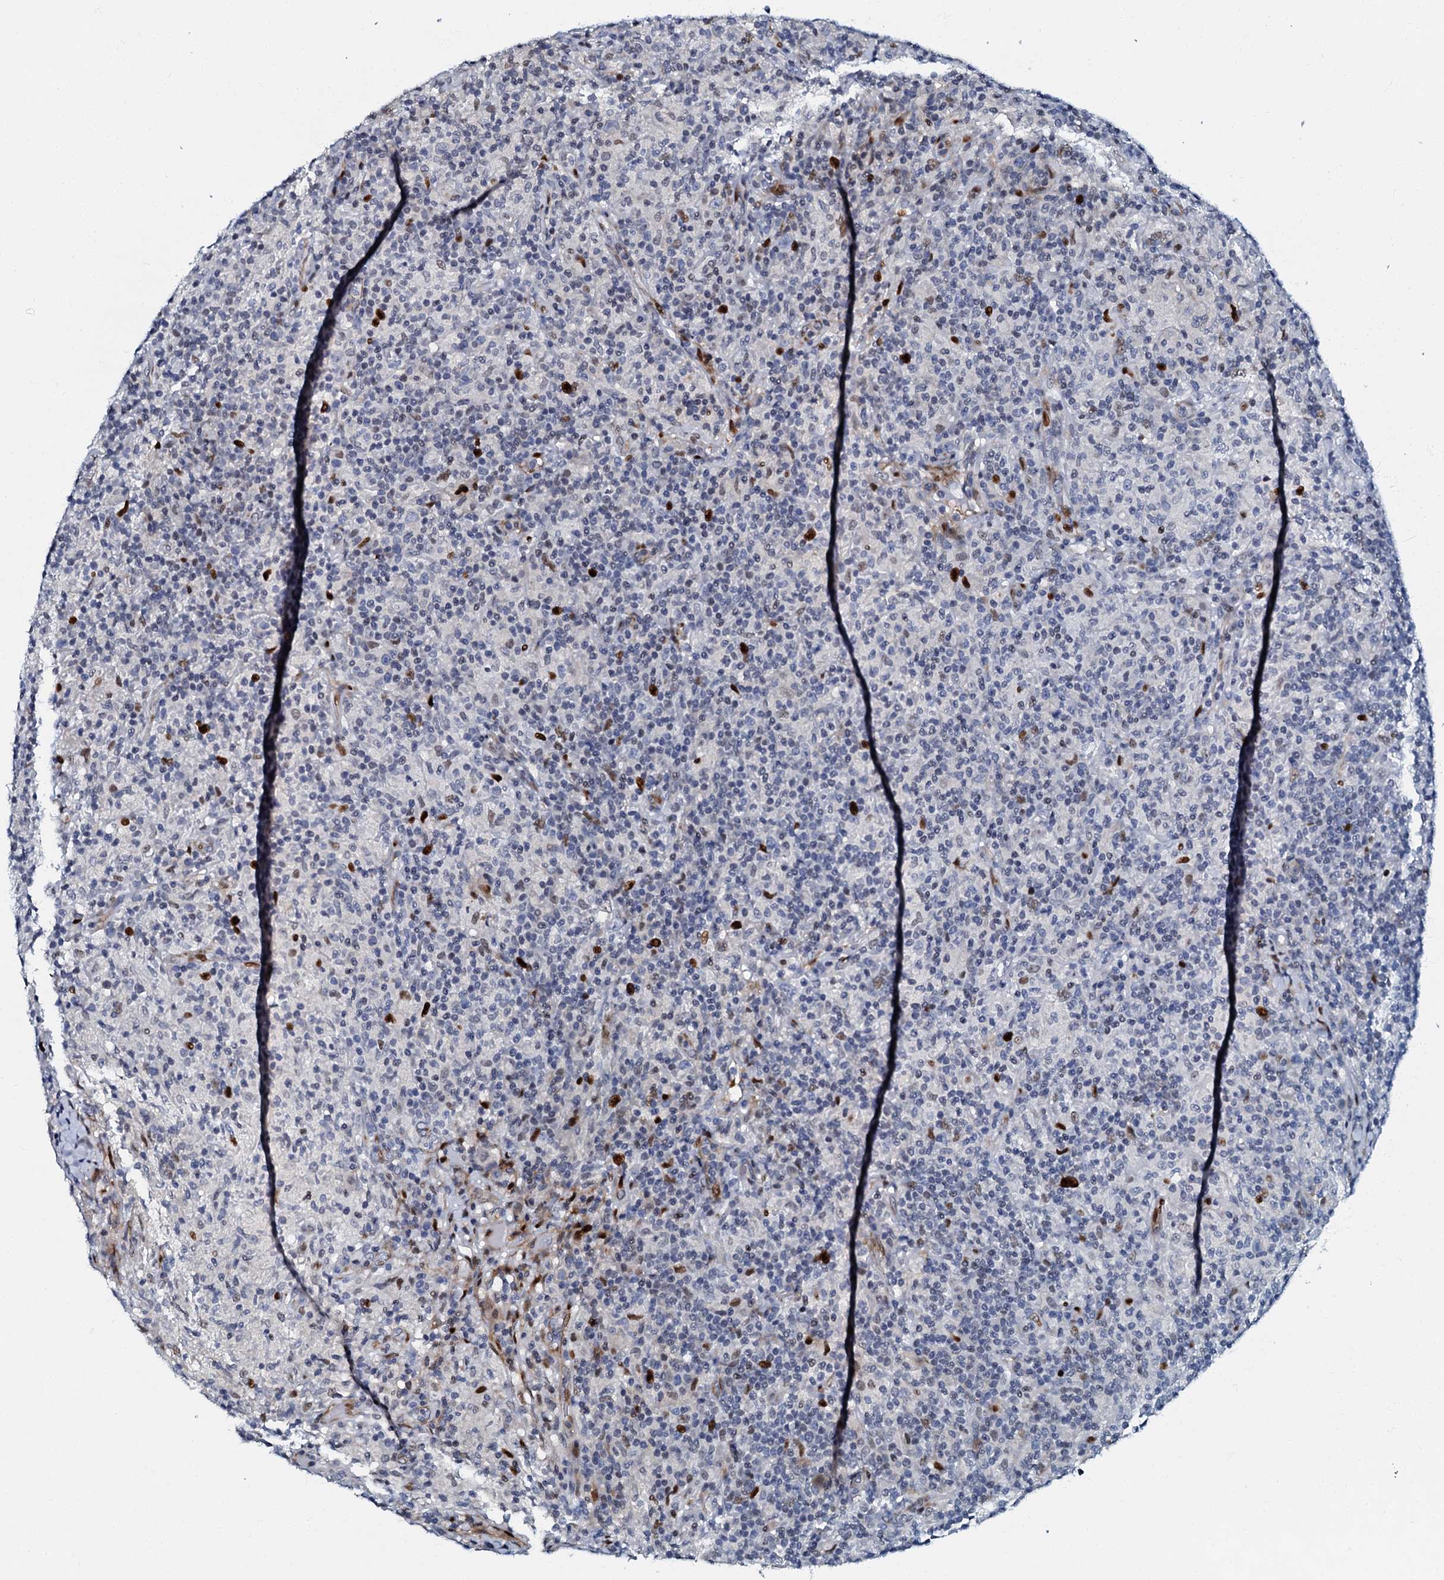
{"staining": {"intensity": "negative", "quantity": "none", "location": "none"}, "tissue": "lymphoma", "cell_type": "Tumor cells", "image_type": "cancer", "snomed": [{"axis": "morphology", "description": "Hodgkin's disease, NOS"}, {"axis": "topography", "description": "Lymph node"}], "caption": "A high-resolution photomicrograph shows immunohistochemistry staining of lymphoma, which exhibits no significant positivity in tumor cells.", "gene": "MFSD5", "patient": {"sex": "male", "age": 70}}